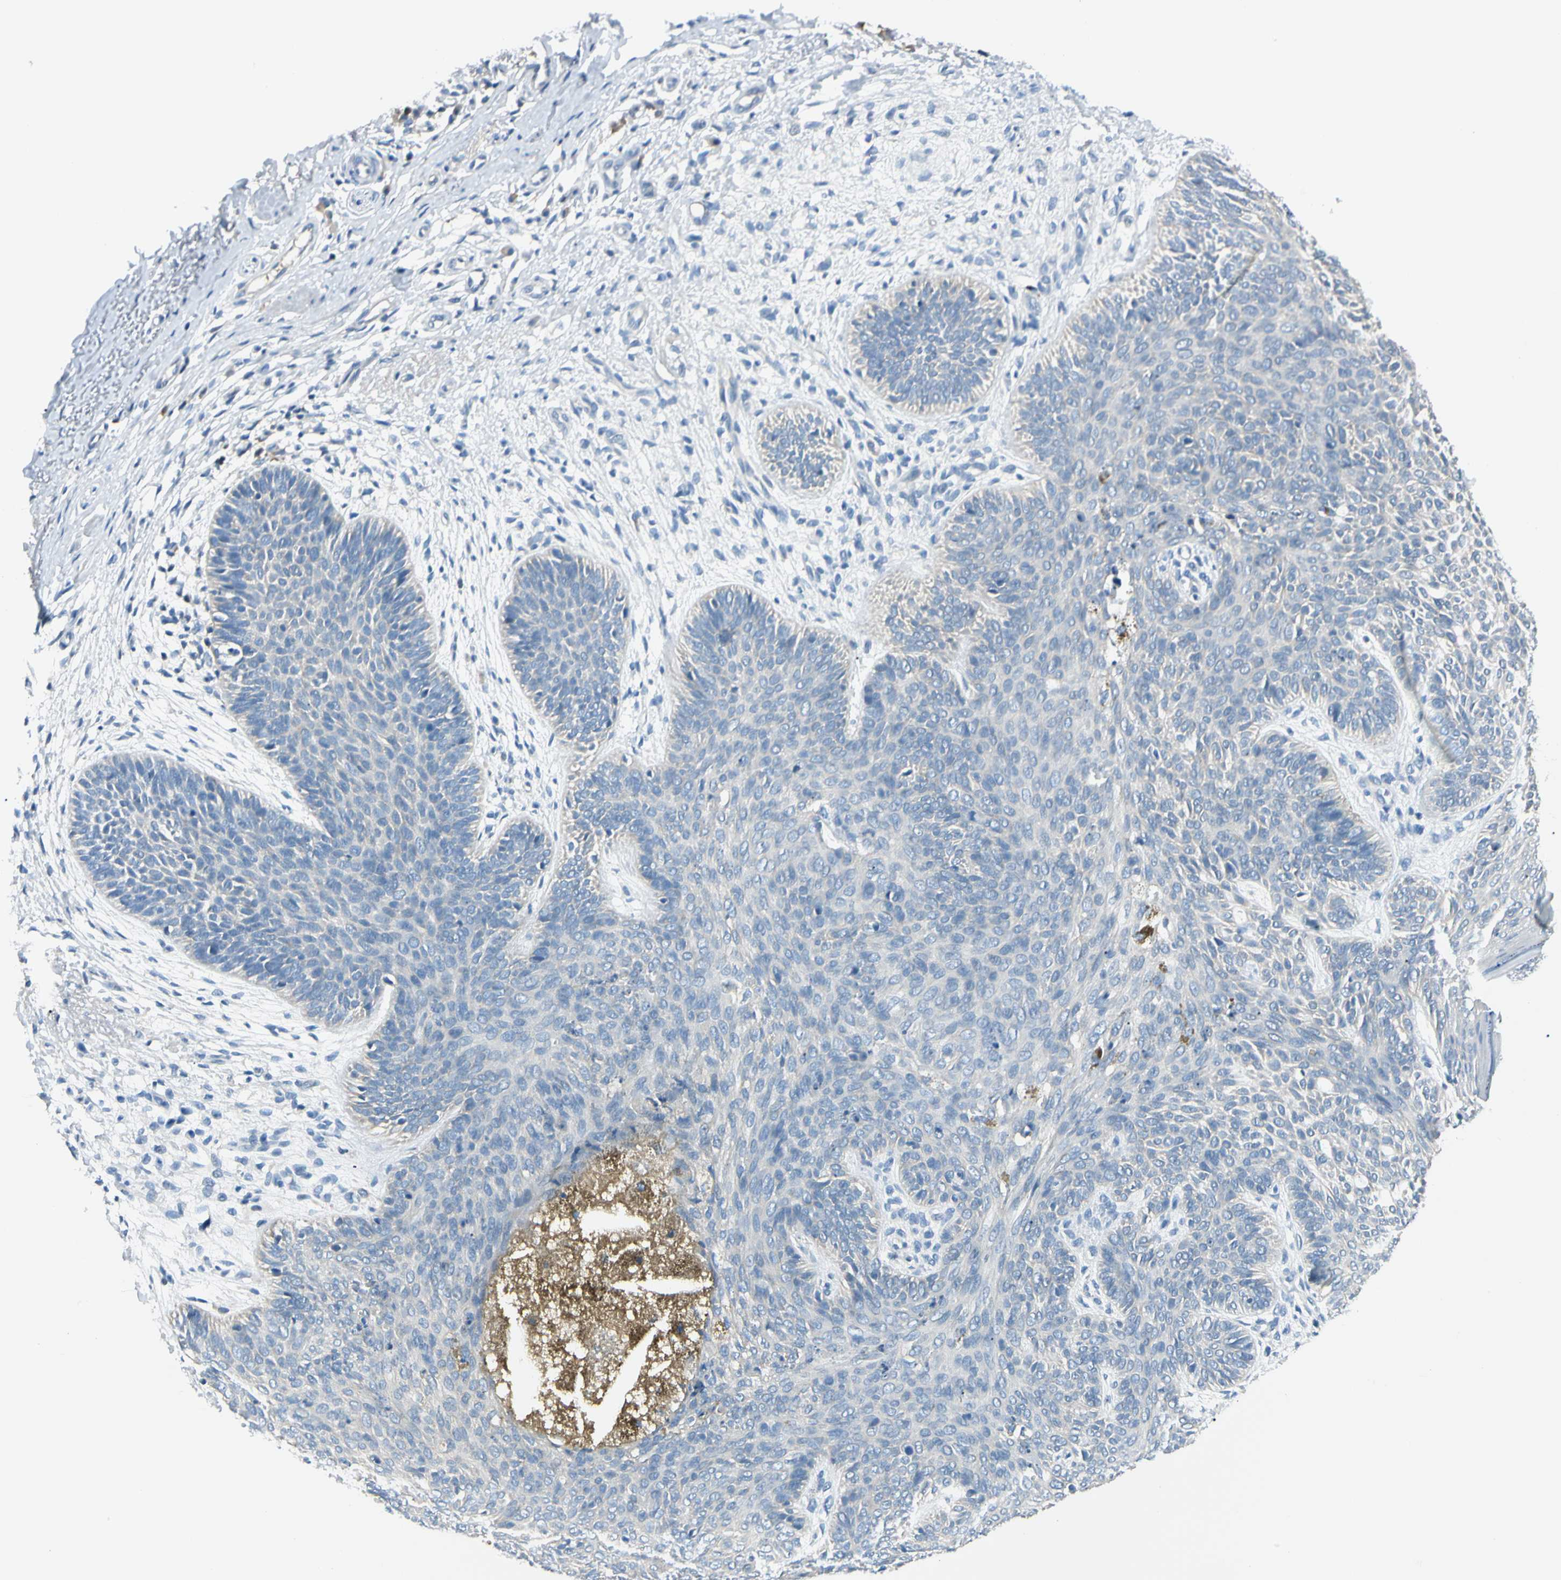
{"staining": {"intensity": "negative", "quantity": "none", "location": "none"}, "tissue": "skin cancer", "cell_type": "Tumor cells", "image_type": "cancer", "snomed": [{"axis": "morphology", "description": "Normal tissue, NOS"}, {"axis": "morphology", "description": "Basal cell carcinoma"}, {"axis": "topography", "description": "Skin"}], "caption": "An image of human skin basal cell carcinoma is negative for staining in tumor cells. The staining is performed using DAB (3,3'-diaminobenzidine) brown chromogen with nuclei counter-stained in using hematoxylin.", "gene": "SLC6A15", "patient": {"sex": "male", "age": 52}}